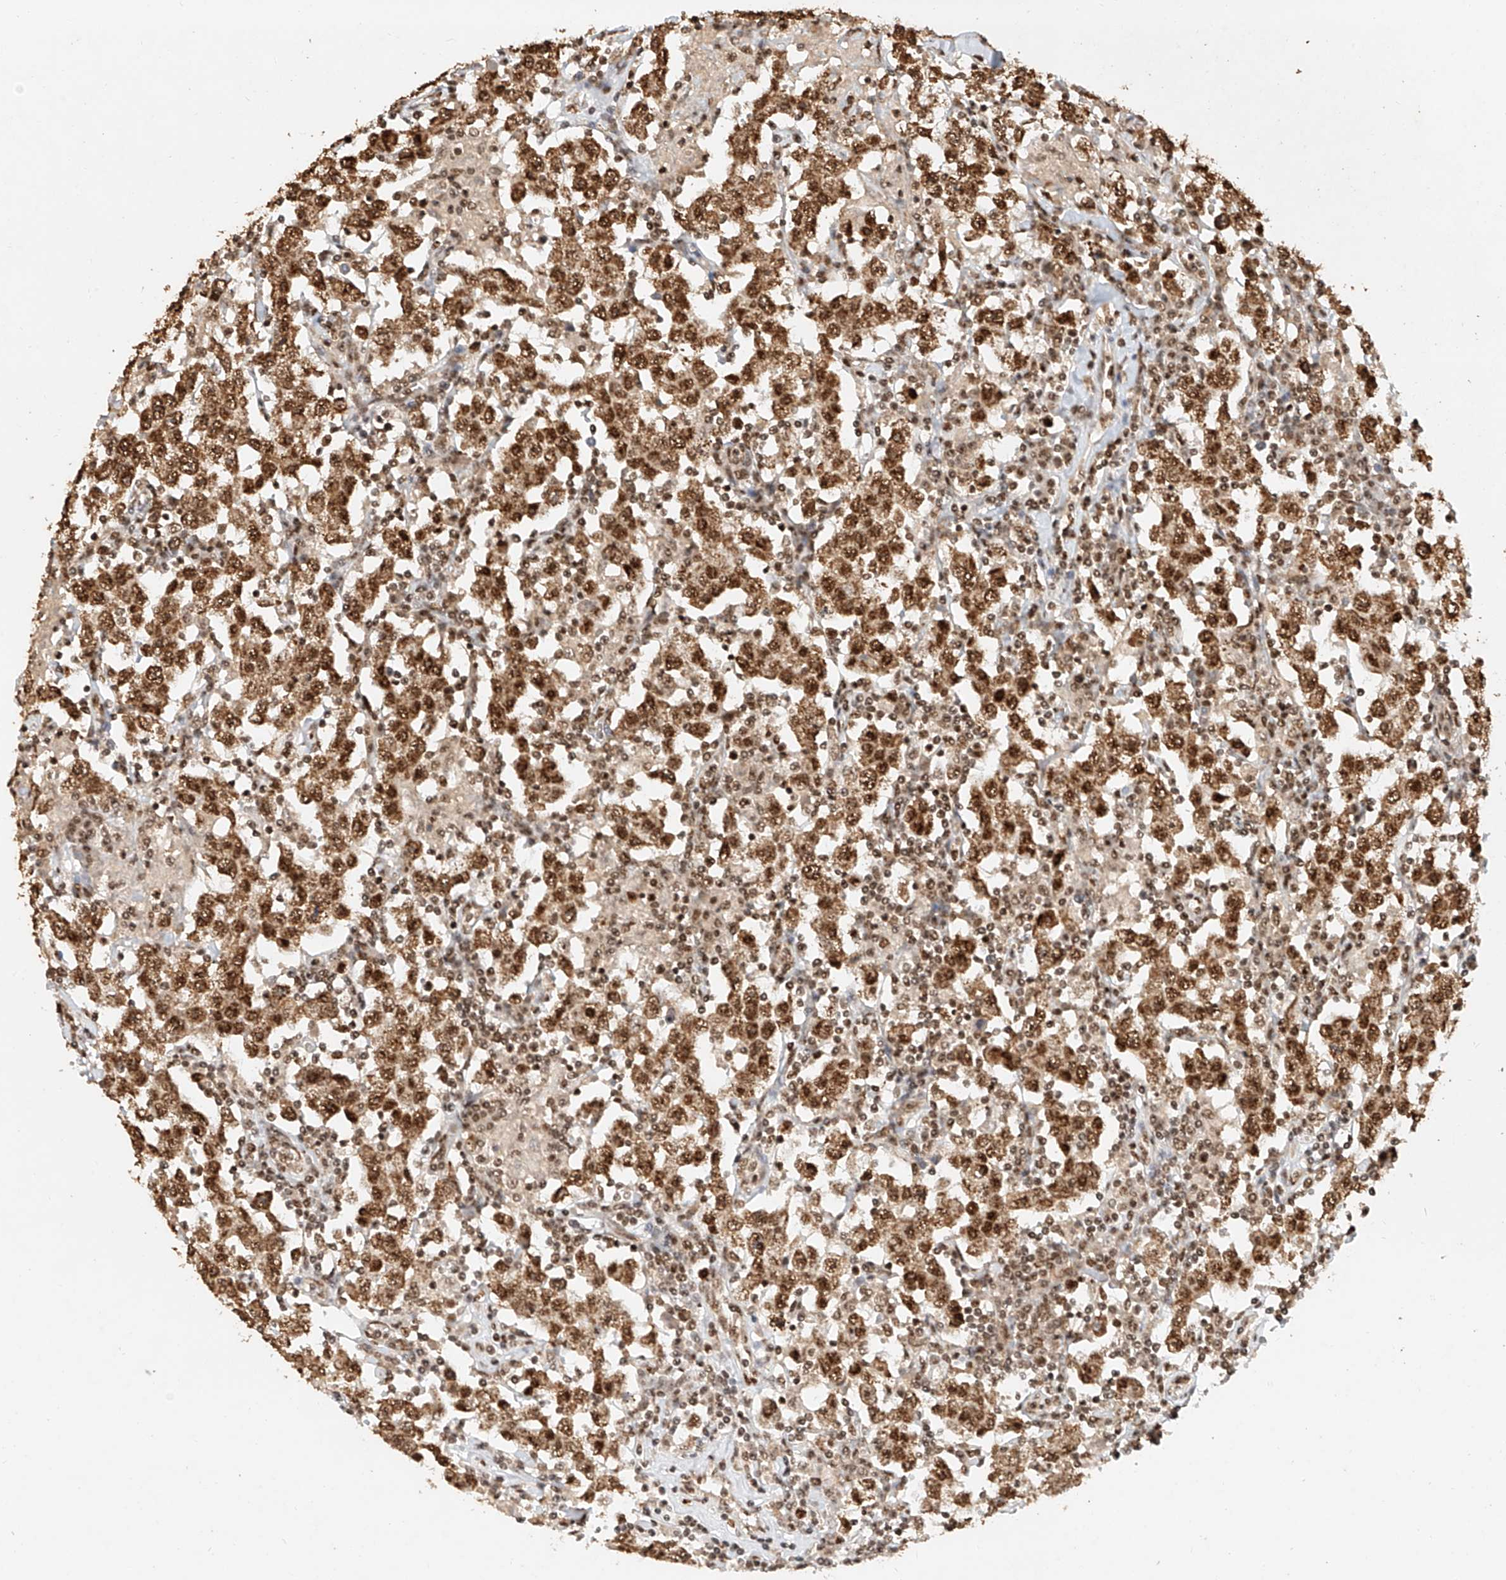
{"staining": {"intensity": "strong", "quantity": ">75%", "location": "cytoplasmic/membranous,nuclear"}, "tissue": "testis cancer", "cell_type": "Tumor cells", "image_type": "cancer", "snomed": [{"axis": "morphology", "description": "Seminoma, NOS"}, {"axis": "topography", "description": "Testis"}], "caption": "The histopathology image reveals staining of testis cancer, revealing strong cytoplasmic/membranous and nuclear protein expression (brown color) within tumor cells. (Brightfield microscopy of DAB IHC at high magnification).", "gene": "CXorf58", "patient": {"sex": "male", "age": 41}}